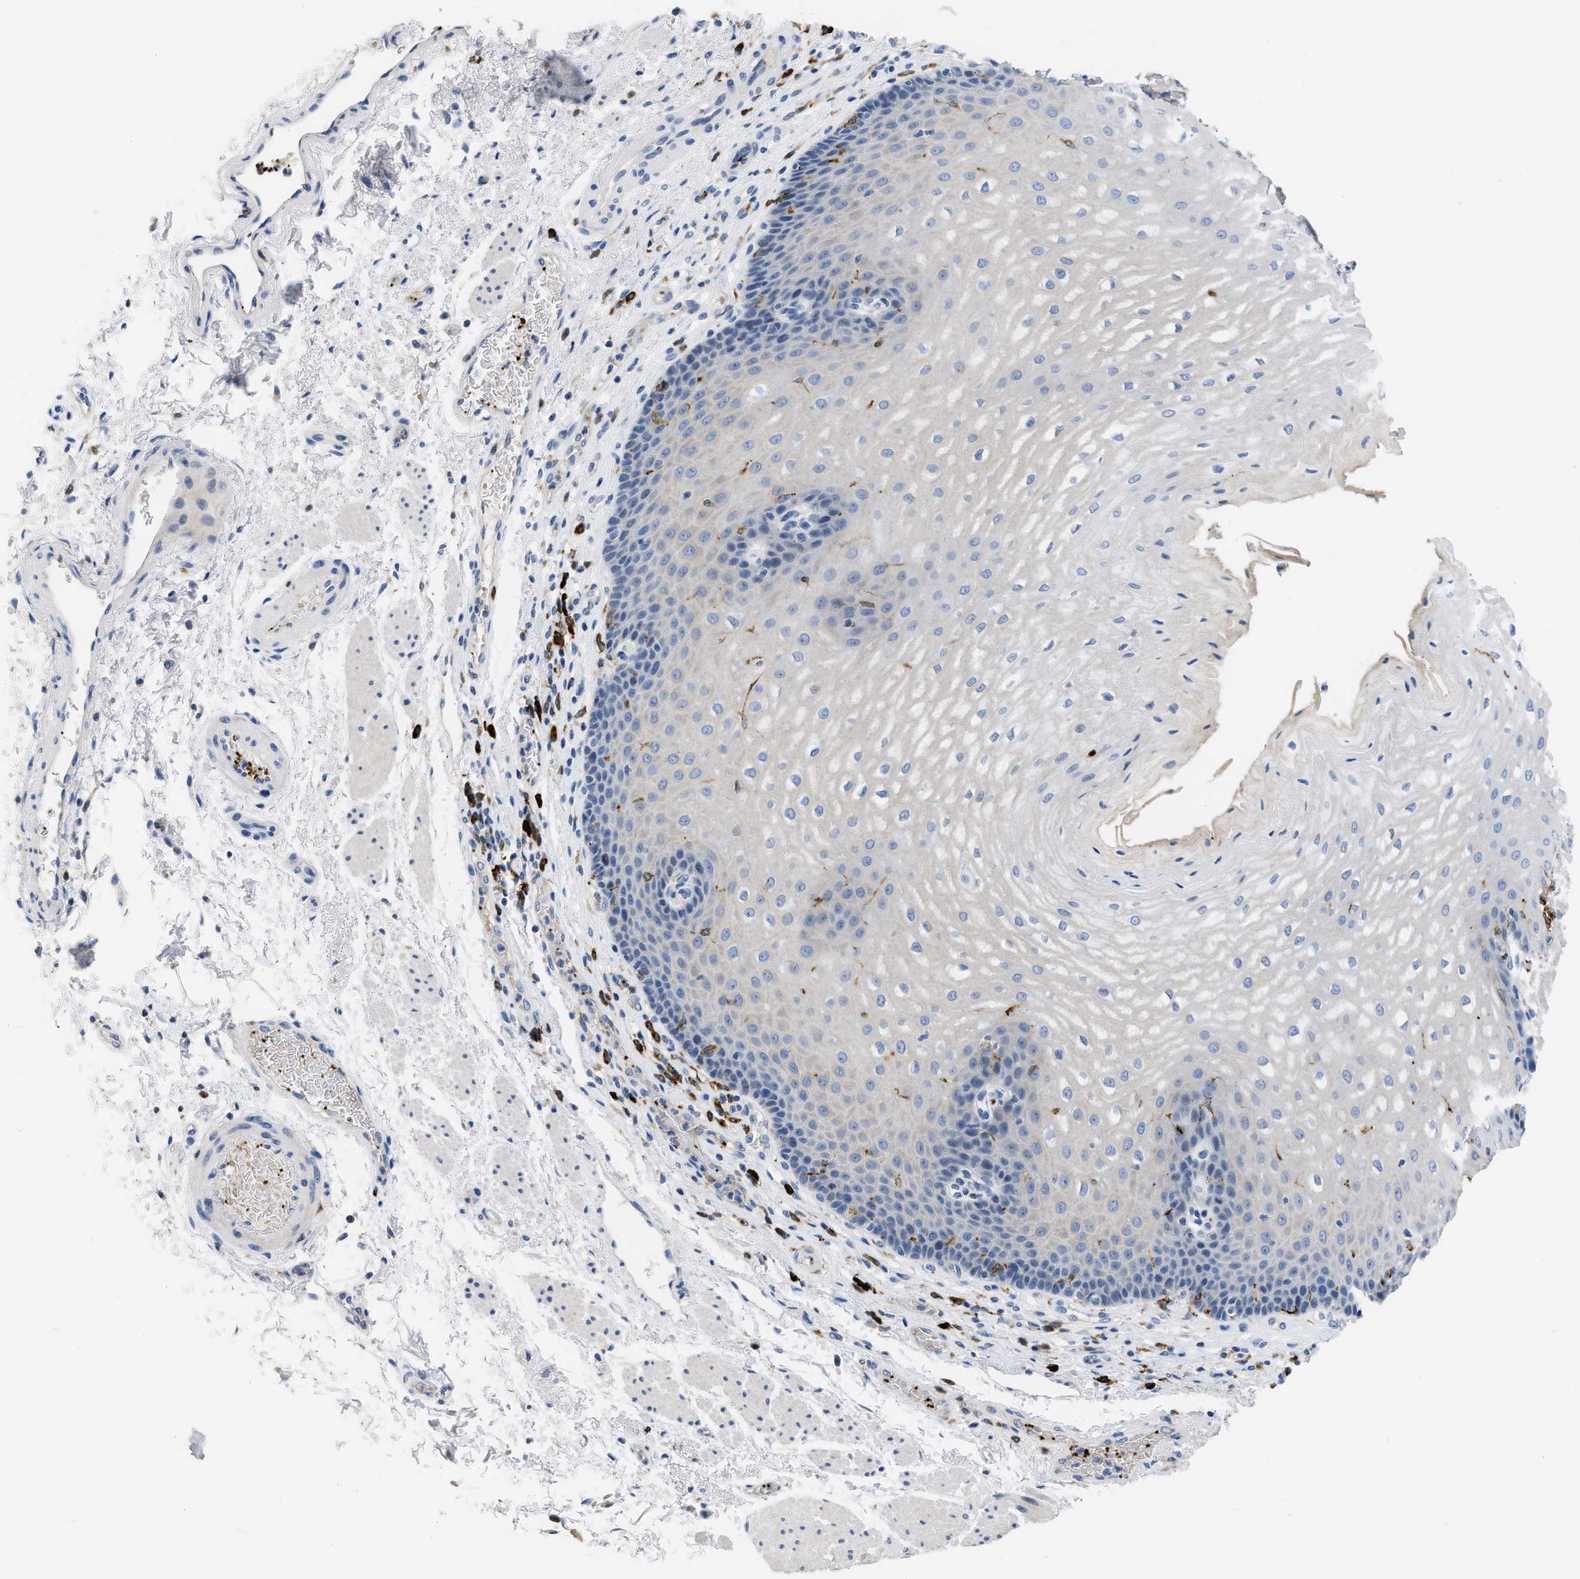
{"staining": {"intensity": "negative", "quantity": "none", "location": "none"}, "tissue": "esophagus", "cell_type": "Squamous epithelial cells", "image_type": "normal", "snomed": [{"axis": "morphology", "description": "Normal tissue, NOS"}, {"axis": "topography", "description": "Esophagus"}], "caption": "Benign esophagus was stained to show a protein in brown. There is no significant expression in squamous epithelial cells. Brightfield microscopy of IHC stained with DAB (brown) and hematoxylin (blue), captured at high magnification.", "gene": "FGF18", "patient": {"sex": "male", "age": 54}}